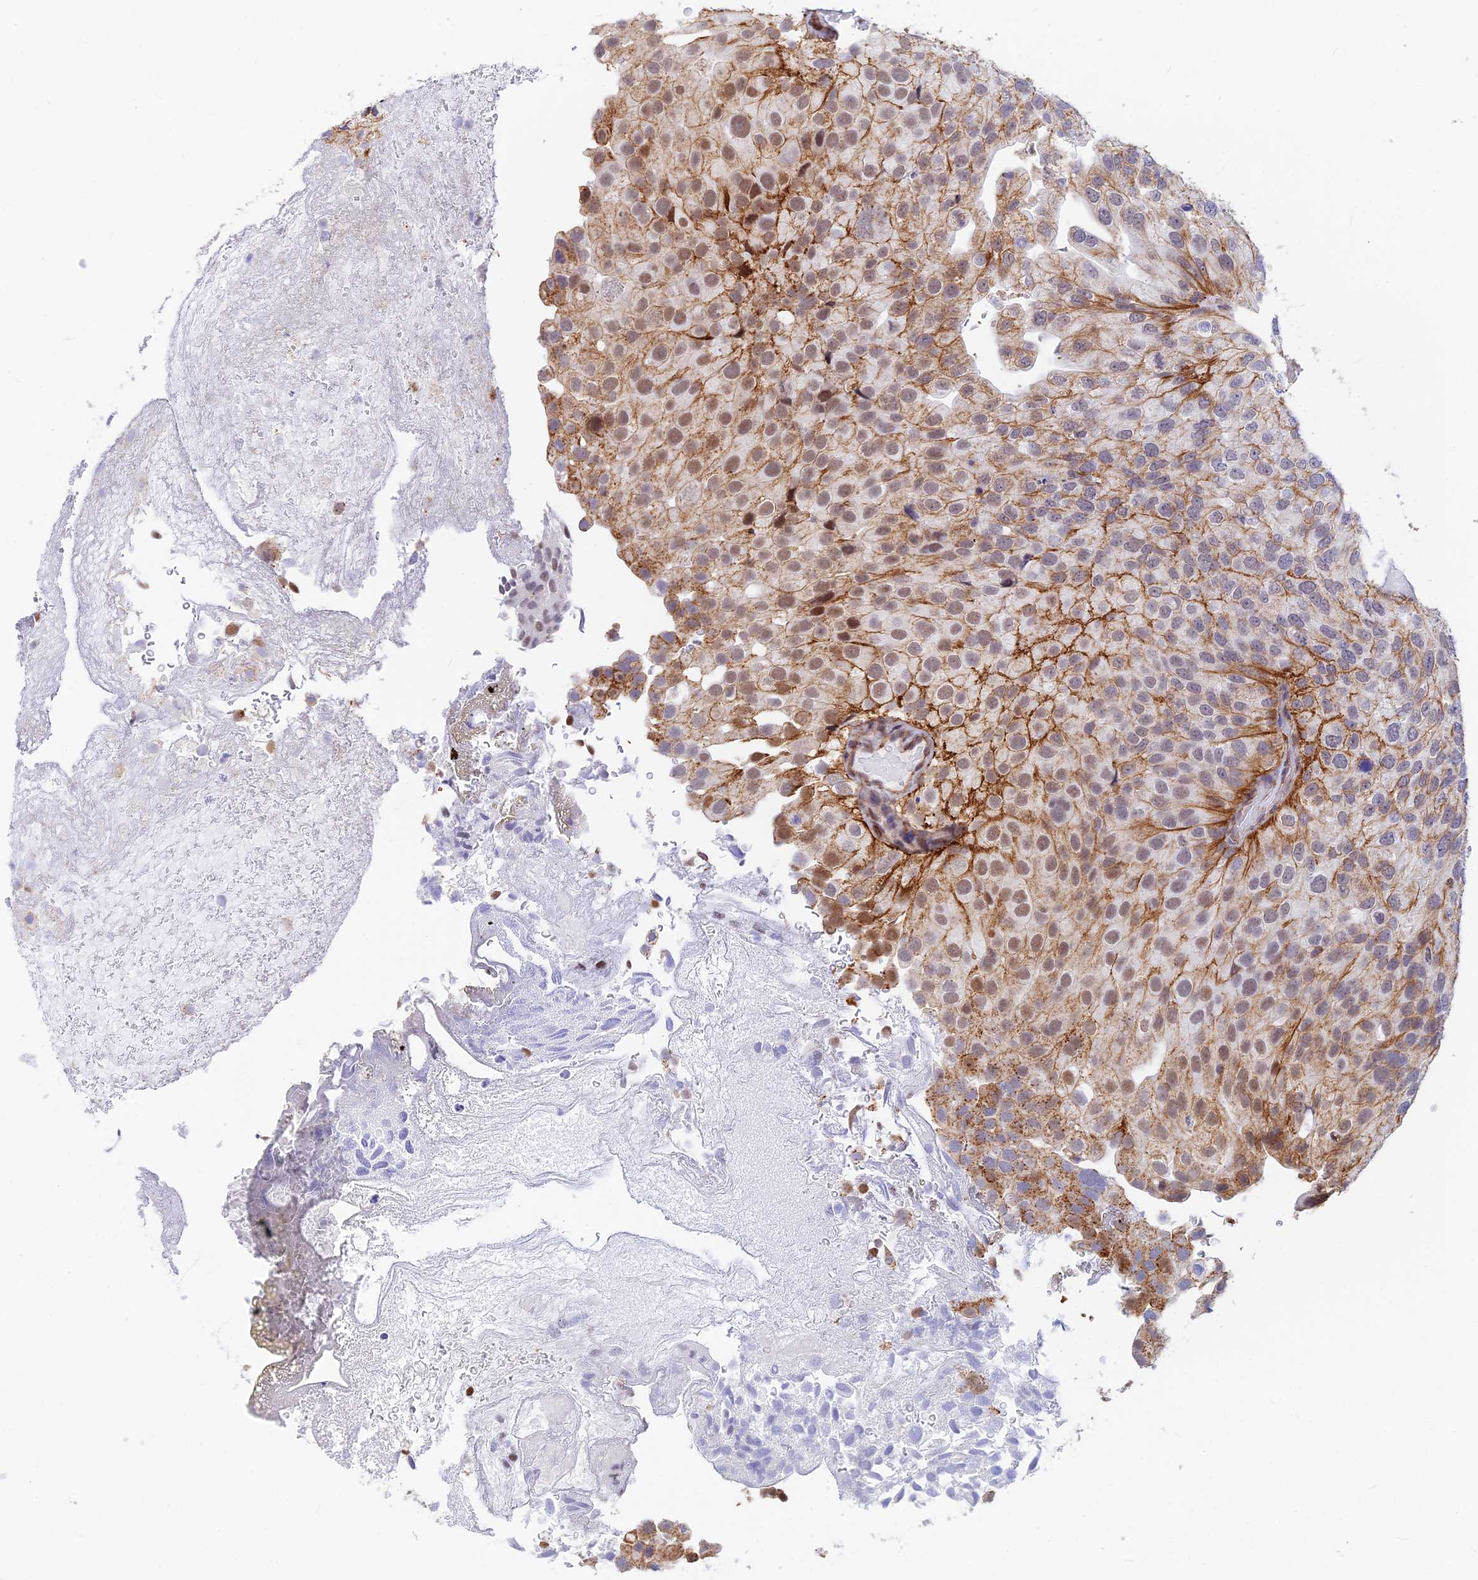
{"staining": {"intensity": "moderate", "quantity": ">75%", "location": "cytoplasmic/membranous,nuclear"}, "tissue": "urothelial cancer", "cell_type": "Tumor cells", "image_type": "cancer", "snomed": [{"axis": "morphology", "description": "Urothelial carcinoma, Low grade"}, {"axis": "topography", "description": "Urinary bladder"}], "caption": "Protein analysis of urothelial carcinoma (low-grade) tissue displays moderate cytoplasmic/membranous and nuclear expression in about >75% of tumor cells.", "gene": "VSTM2L", "patient": {"sex": "male", "age": 78}}